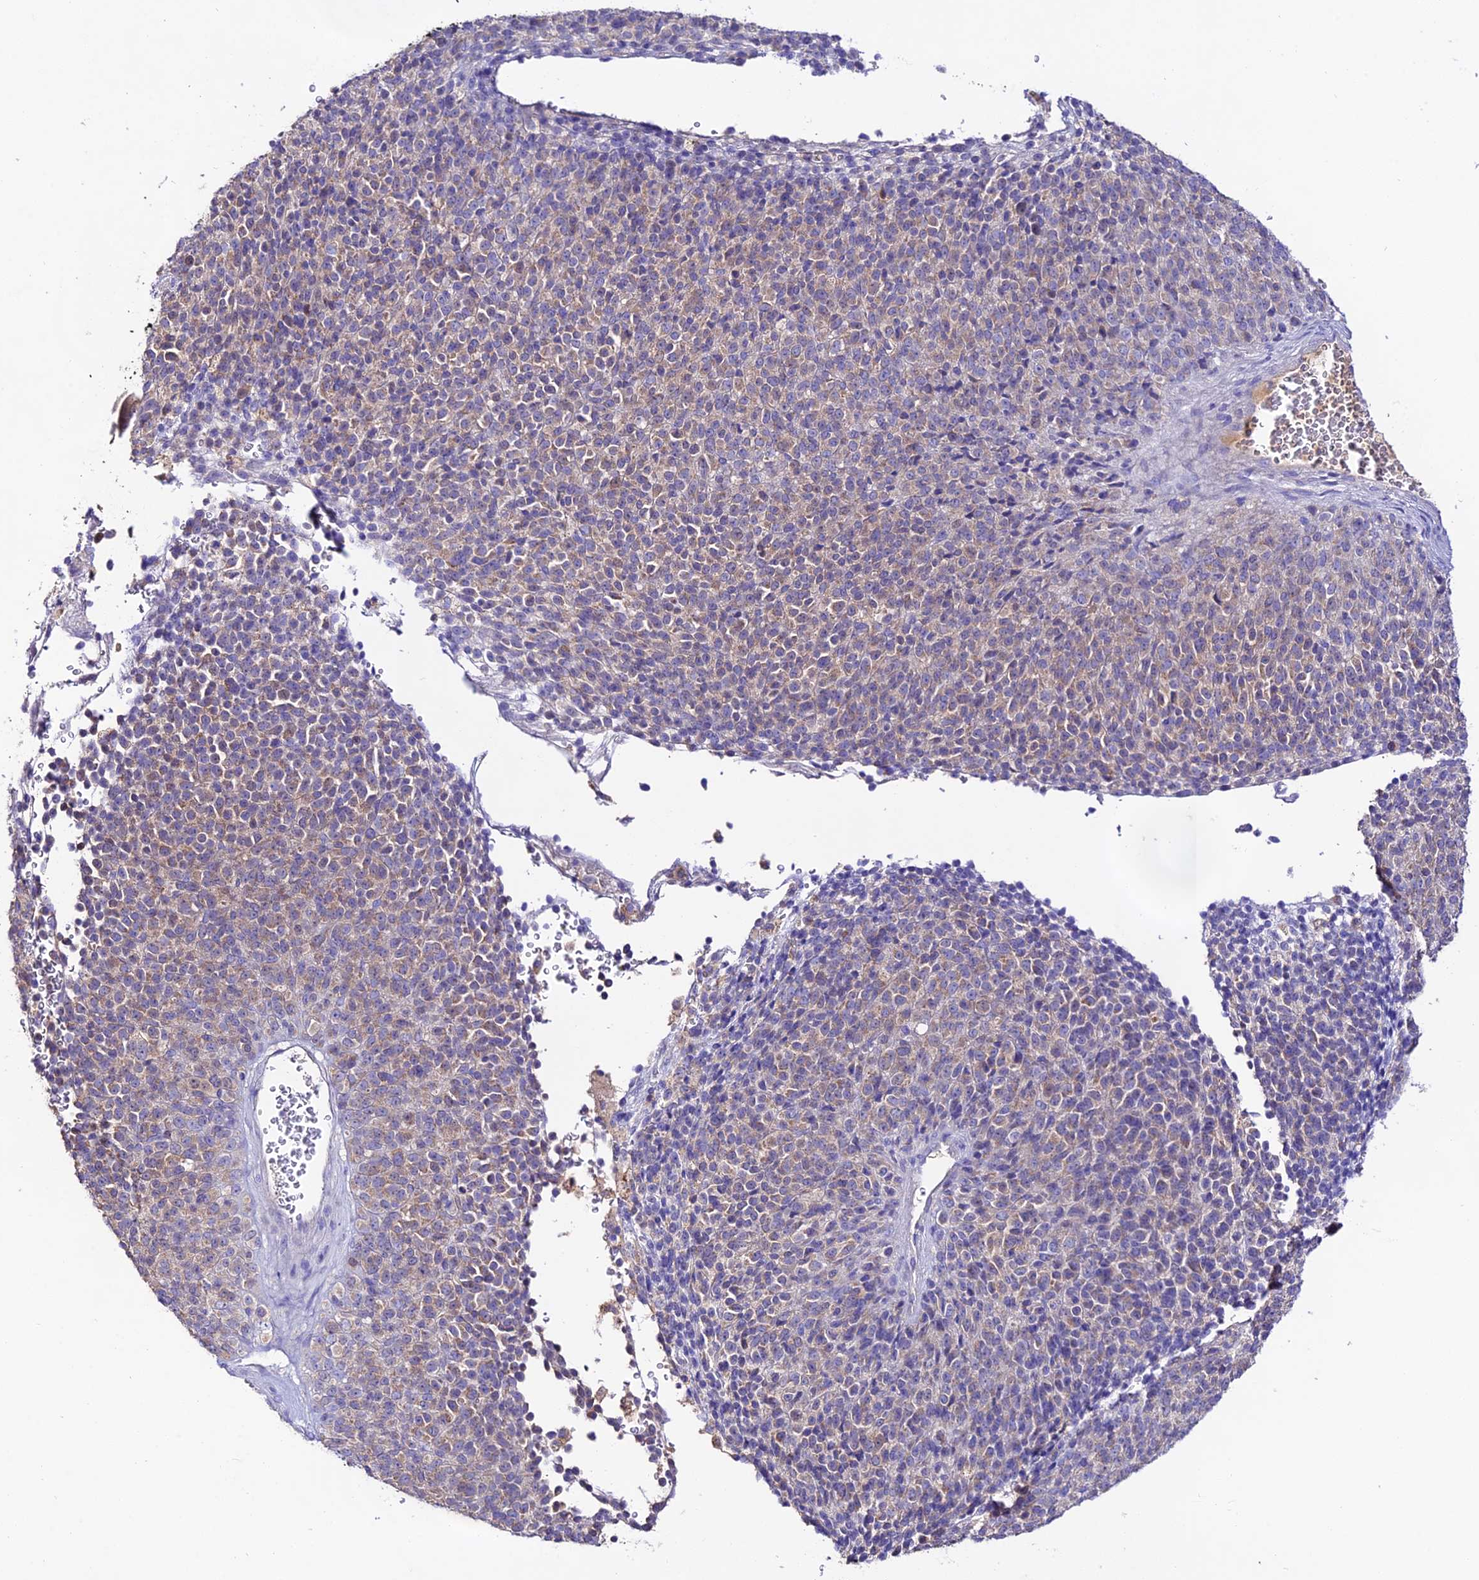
{"staining": {"intensity": "weak", "quantity": "<25%", "location": "cytoplasmic/membranous"}, "tissue": "melanoma", "cell_type": "Tumor cells", "image_type": "cancer", "snomed": [{"axis": "morphology", "description": "Malignant melanoma, Metastatic site"}, {"axis": "topography", "description": "Brain"}], "caption": "Immunohistochemistry (IHC) of human malignant melanoma (metastatic site) exhibits no staining in tumor cells.", "gene": "NLRP9", "patient": {"sex": "female", "age": 56}}